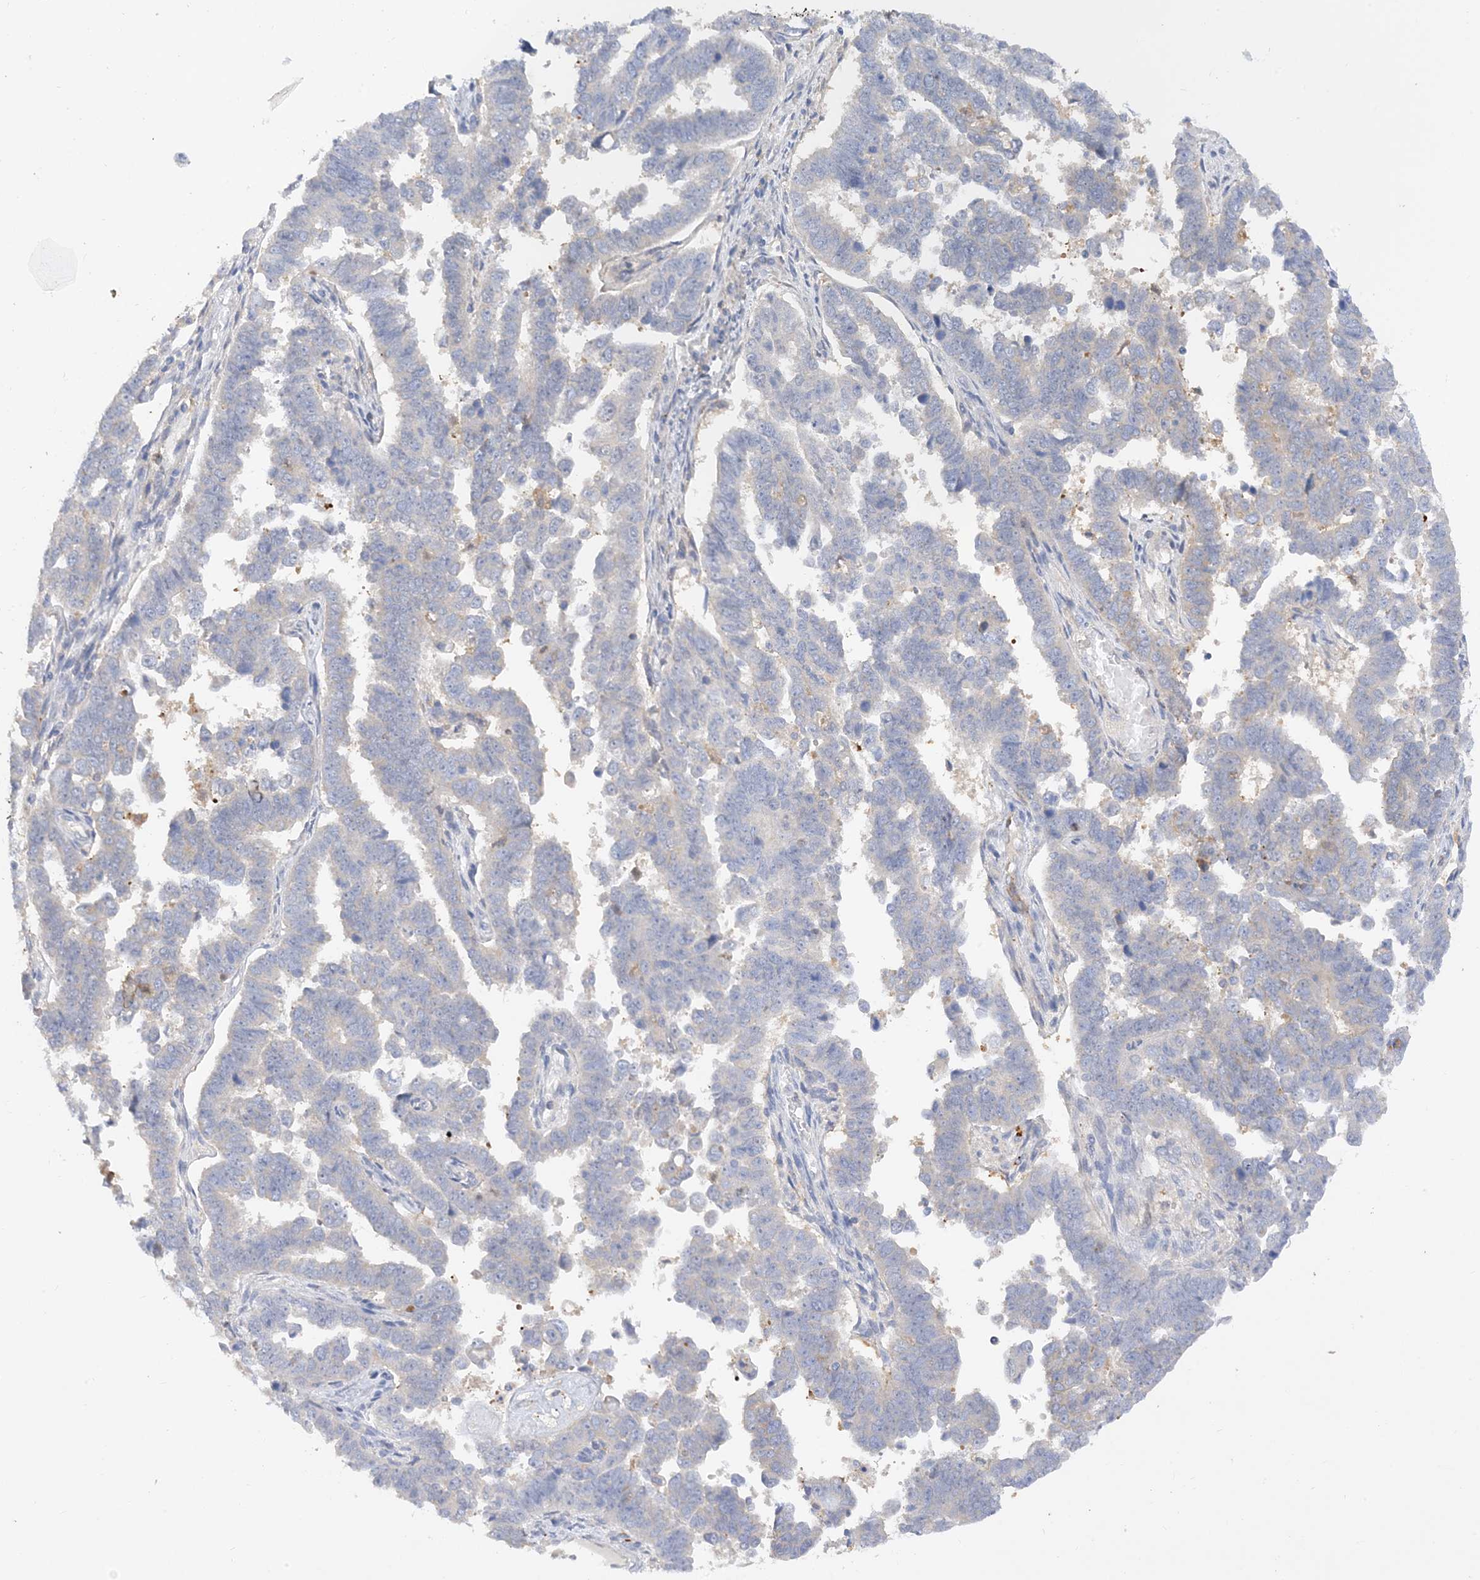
{"staining": {"intensity": "negative", "quantity": "none", "location": "none"}, "tissue": "endometrial cancer", "cell_type": "Tumor cells", "image_type": "cancer", "snomed": [{"axis": "morphology", "description": "Adenocarcinoma, NOS"}, {"axis": "topography", "description": "Endometrium"}], "caption": "Tumor cells are negative for protein expression in human endometrial cancer.", "gene": "ARV1", "patient": {"sex": "female", "age": 75}}